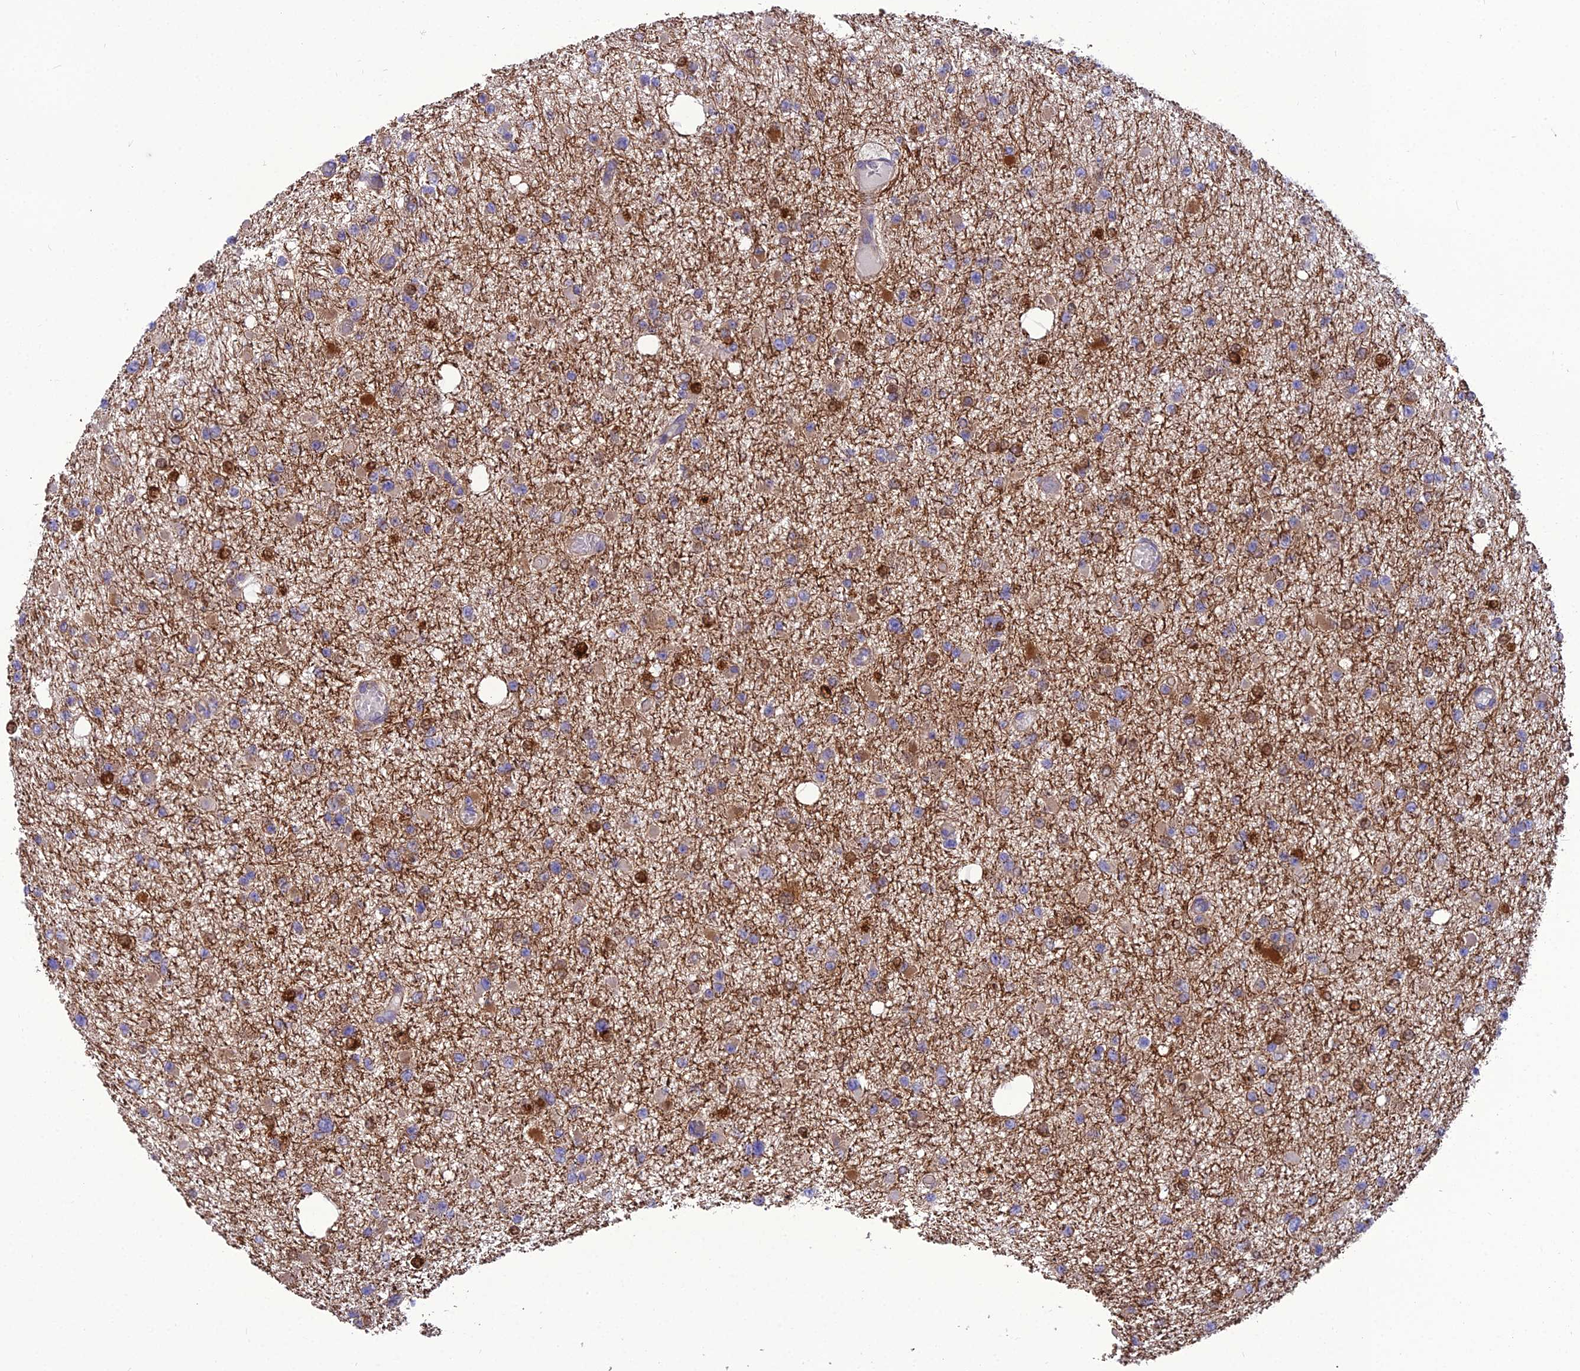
{"staining": {"intensity": "moderate", "quantity": "<25%", "location": "cytoplasmic/membranous,nuclear"}, "tissue": "glioma", "cell_type": "Tumor cells", "image_type": "cancer", "snomed": [{"axis": "morphology", "description": "Glioma, malignant, Low grade"}, {"axis": "topography", "description": "Brain"}], "caption": "Tumor cells display low levels of moderate cytoplasmic/membranous and nuclear positivity in about <25% of cells in human glioma.", "gene": "GPD1", "patient": {"sex": "female", "age": 22}}